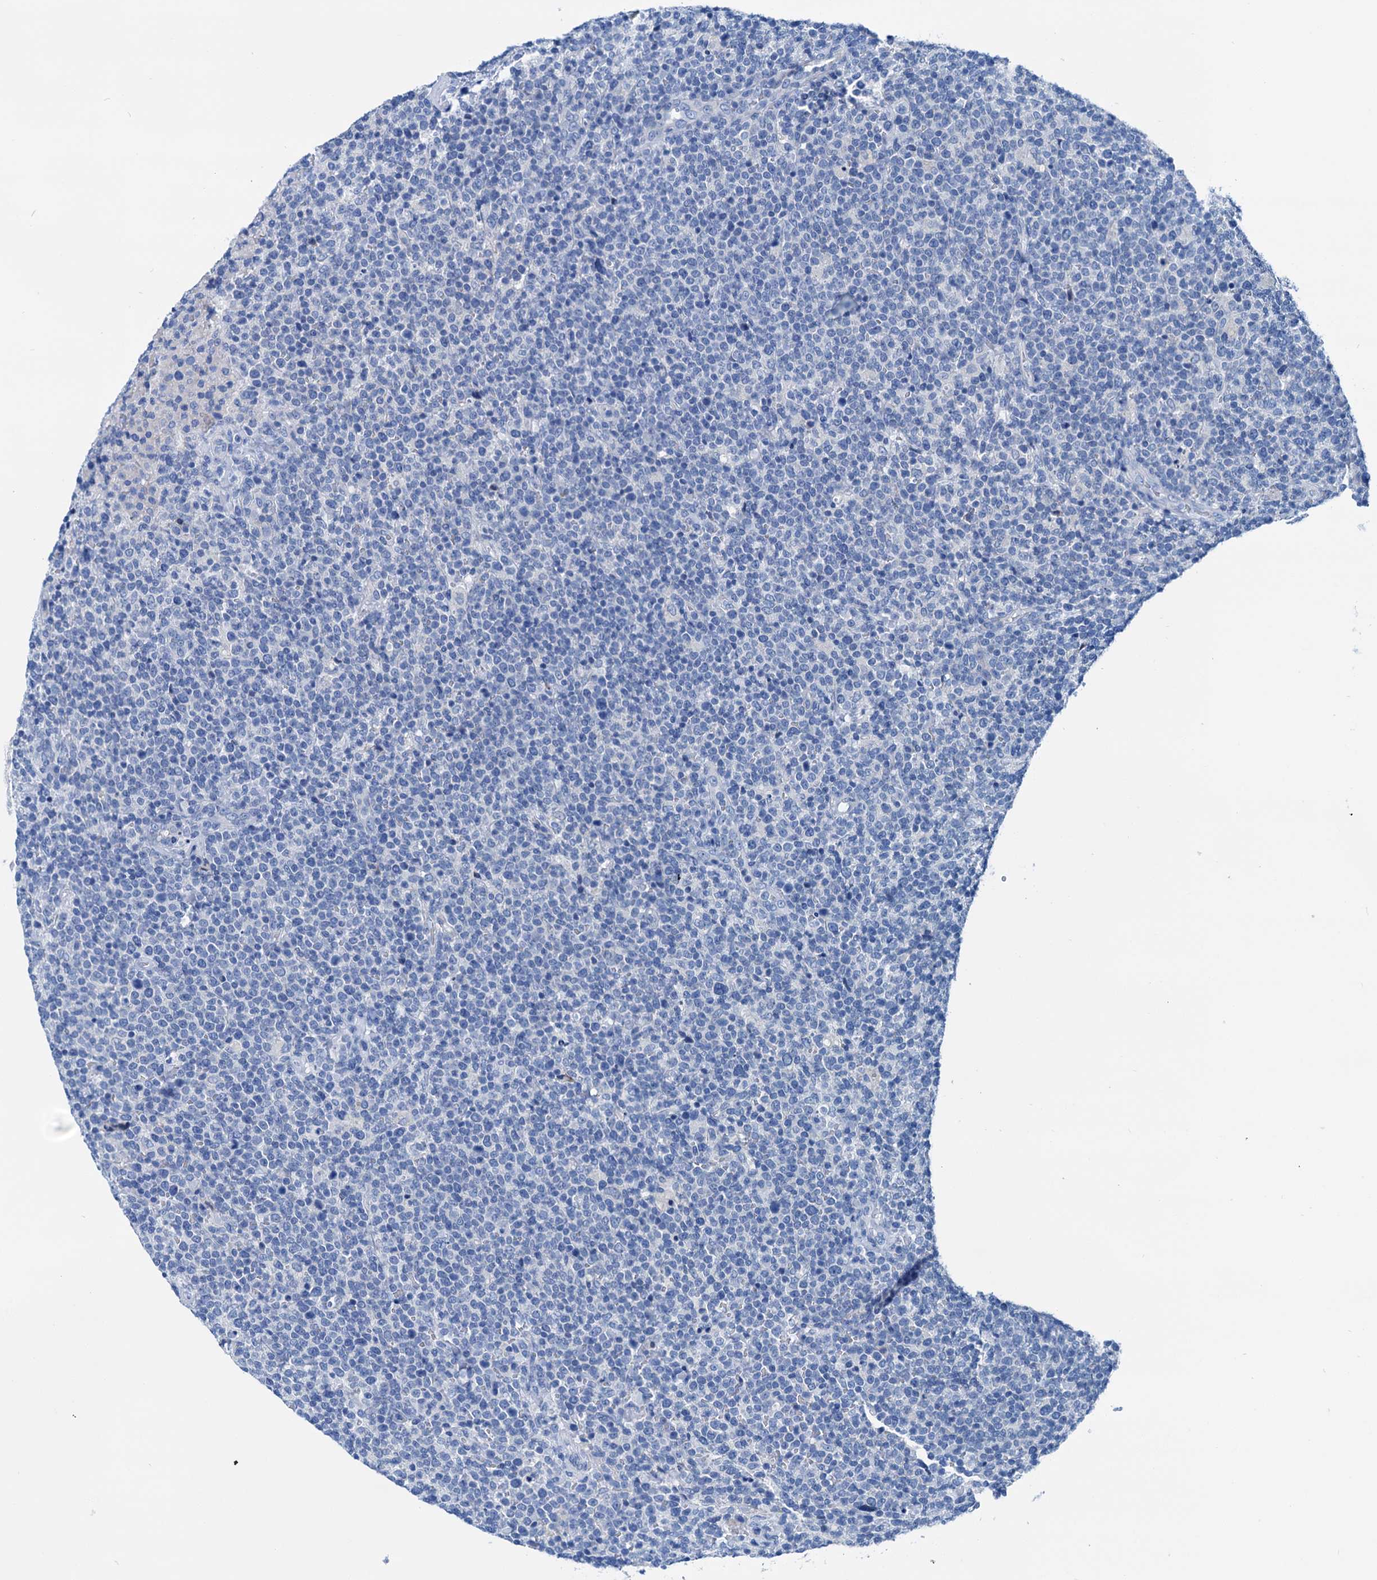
{"staining": {"intensity": "negative", "quantity": "none", "location": "none"}, "tissue": "lymphoma", "cell_type": "Tumor cells", "image_type": "cancer", "snomed": [{"axis": "morphology", "description": "Malignant lymphoma, non-Hodgkin's type, High grade"}, {"axis": "topography", "description": "Lymph node"}], "caption": "Malignant lymphoma, non-Hodgkin's type (high-grade) stained for a protein using immunohistochemistry reveals no expression tumor cells.", "gene": "KNDC1", "patient": {"sex": "male", "age": 61}}